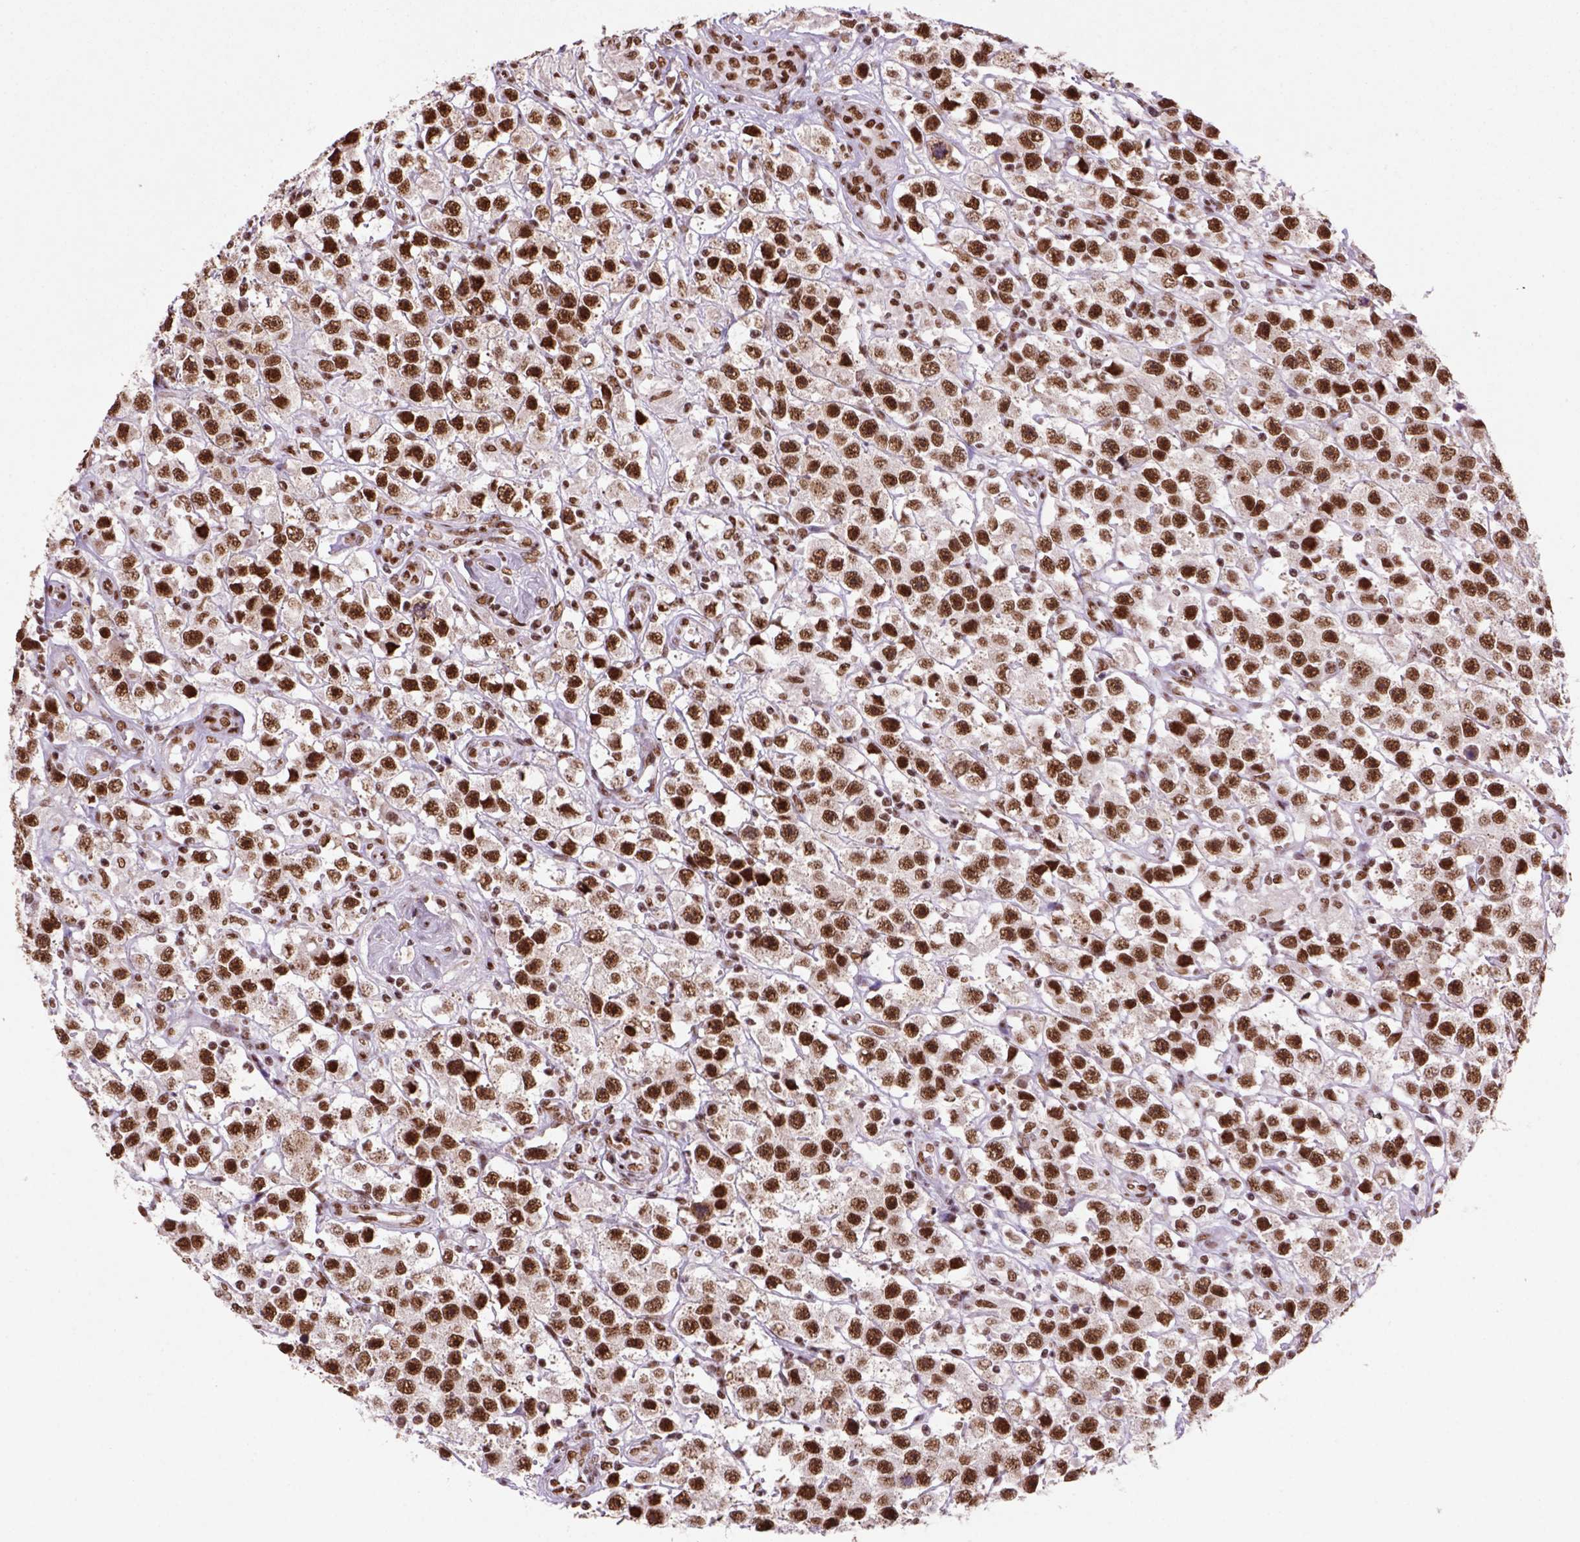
{"staining": {"intensity": "strong", "quantity": ">75%", "location": "nuclear"}, "tissue": "testis cancer", "cell_type": "Tumor cells", "image_type": "cancer", "snomed": [{"axis": "morphology", "description": "Seminoma, NOS"}, {"axis": "topography", "description": "Testis"}], "caption": "DAB (3,3'-diaminobenzidine) immunohistochemical staining of human testis seminoma demonstrates strong nuclear protein positivity in about >75% of tumor cells.", "gene": "NSMCE2", "patient": {"sex": "male", "age": 45}}